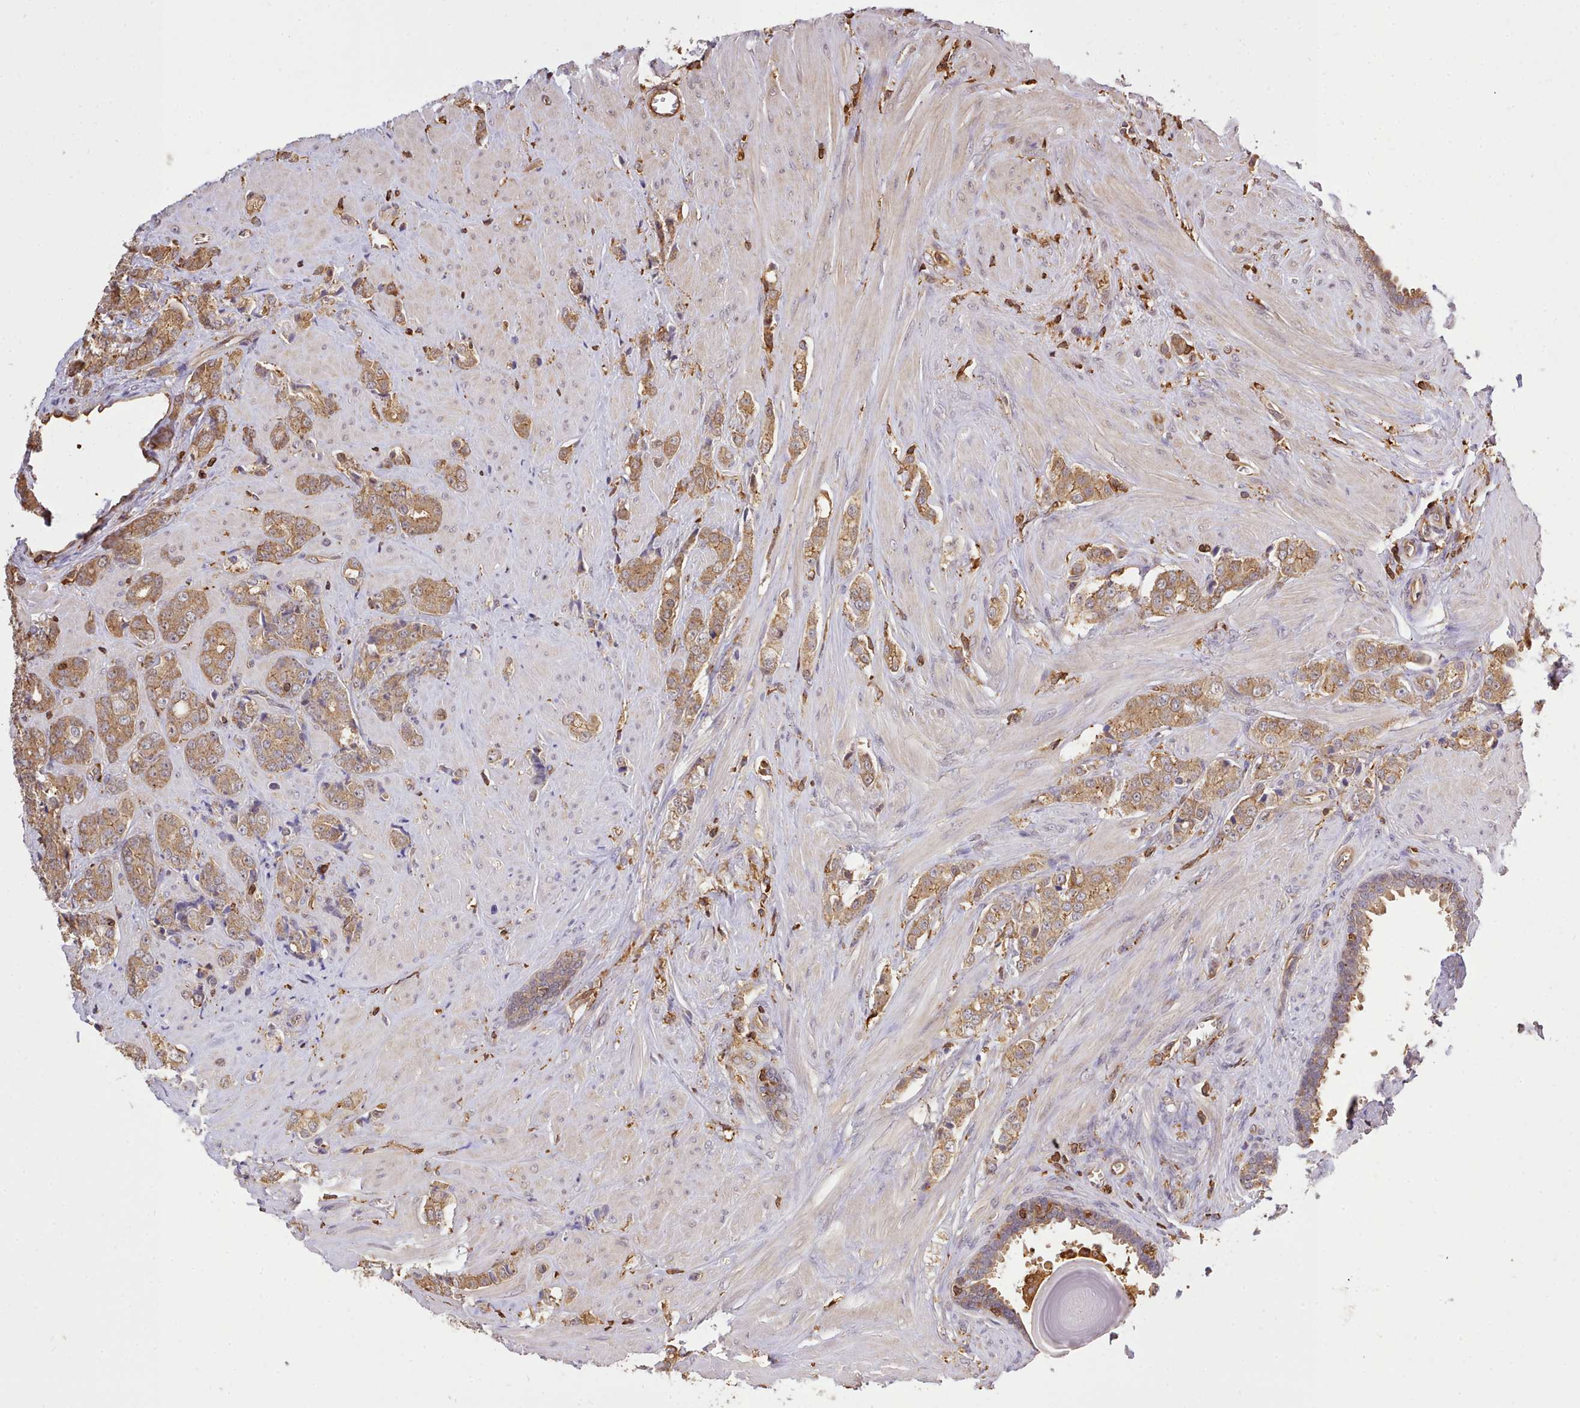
{"staining": {"intensity": "moderate", "quantity": ">75%", "location": "cytoplasmic/membranous"}, "tissue": "prostate cancer", "cell_type": "Tumor cells", "image_type": "cancer", "snomed": [{"axis": "morphology", "description": "Adenocarcinoma, High grade"}, {"axis": "topography", "description": "Prostate"}], "caption": "Protein expression analysis of human prostate high-grade adenocarcinoma reveals moderate cytoplasmic/membranous expression in about >75% of tumor cells.", "gene": "CAPZA1", "patient": {"sex": "male", "age": 62}}